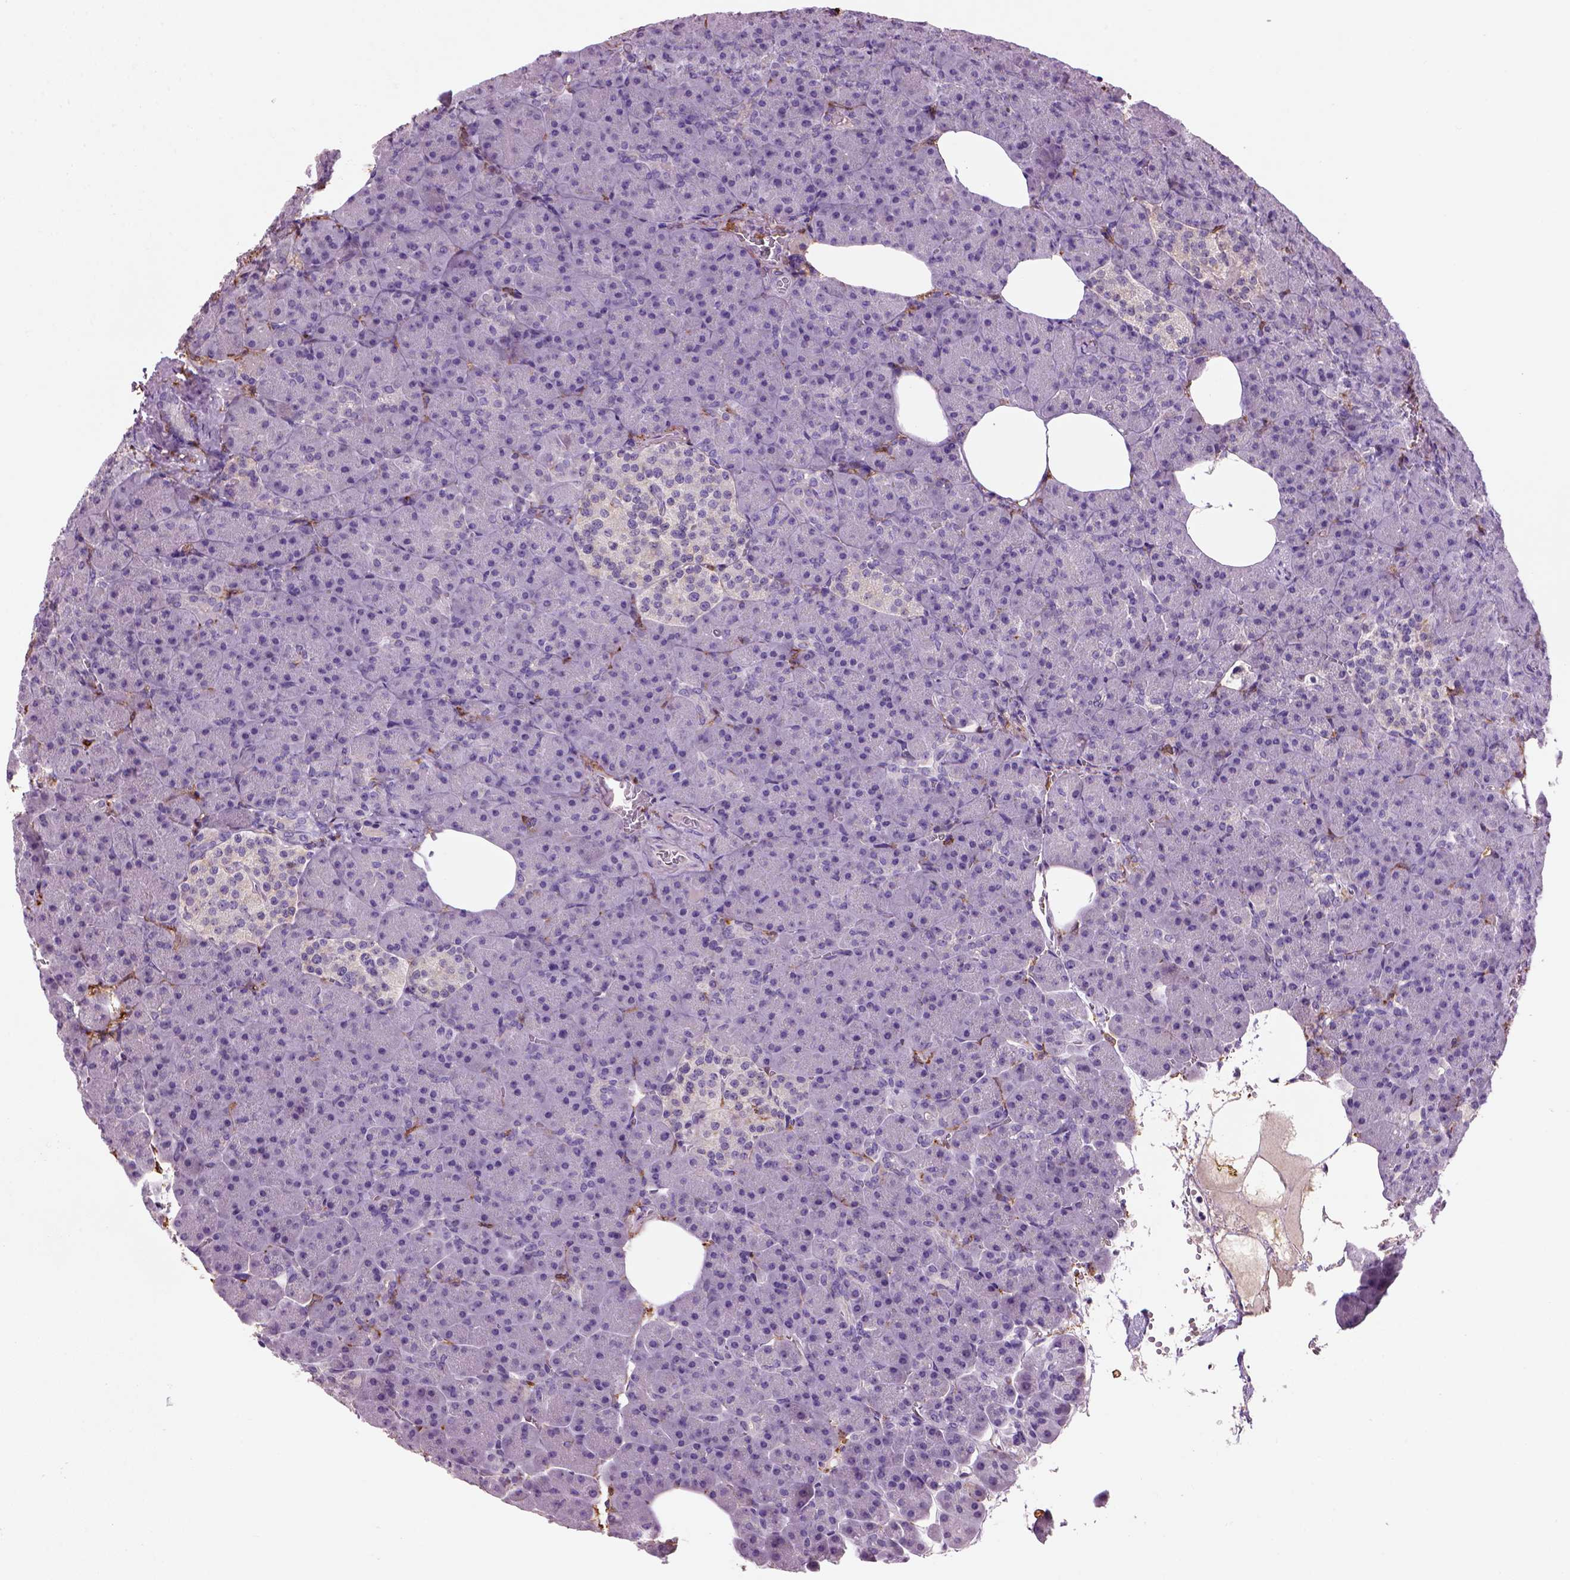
{"staining": {"intensity": "negative", "quantity": "none", "location": "none"}, "tissue": "pancreas", "cell_type": "Exocrine glandular cells", "image_type": "normal", "snomed": [{"axis": "morphology", "description": "Normal tissue, NOS"}, {"axis": "topography", "description": "Pancreas"}], "caption": "There is no significant staining in exocrine glandular cells of pancreas.", "gene": "CD14", "patient": {"sex": "female", "age": 74}}